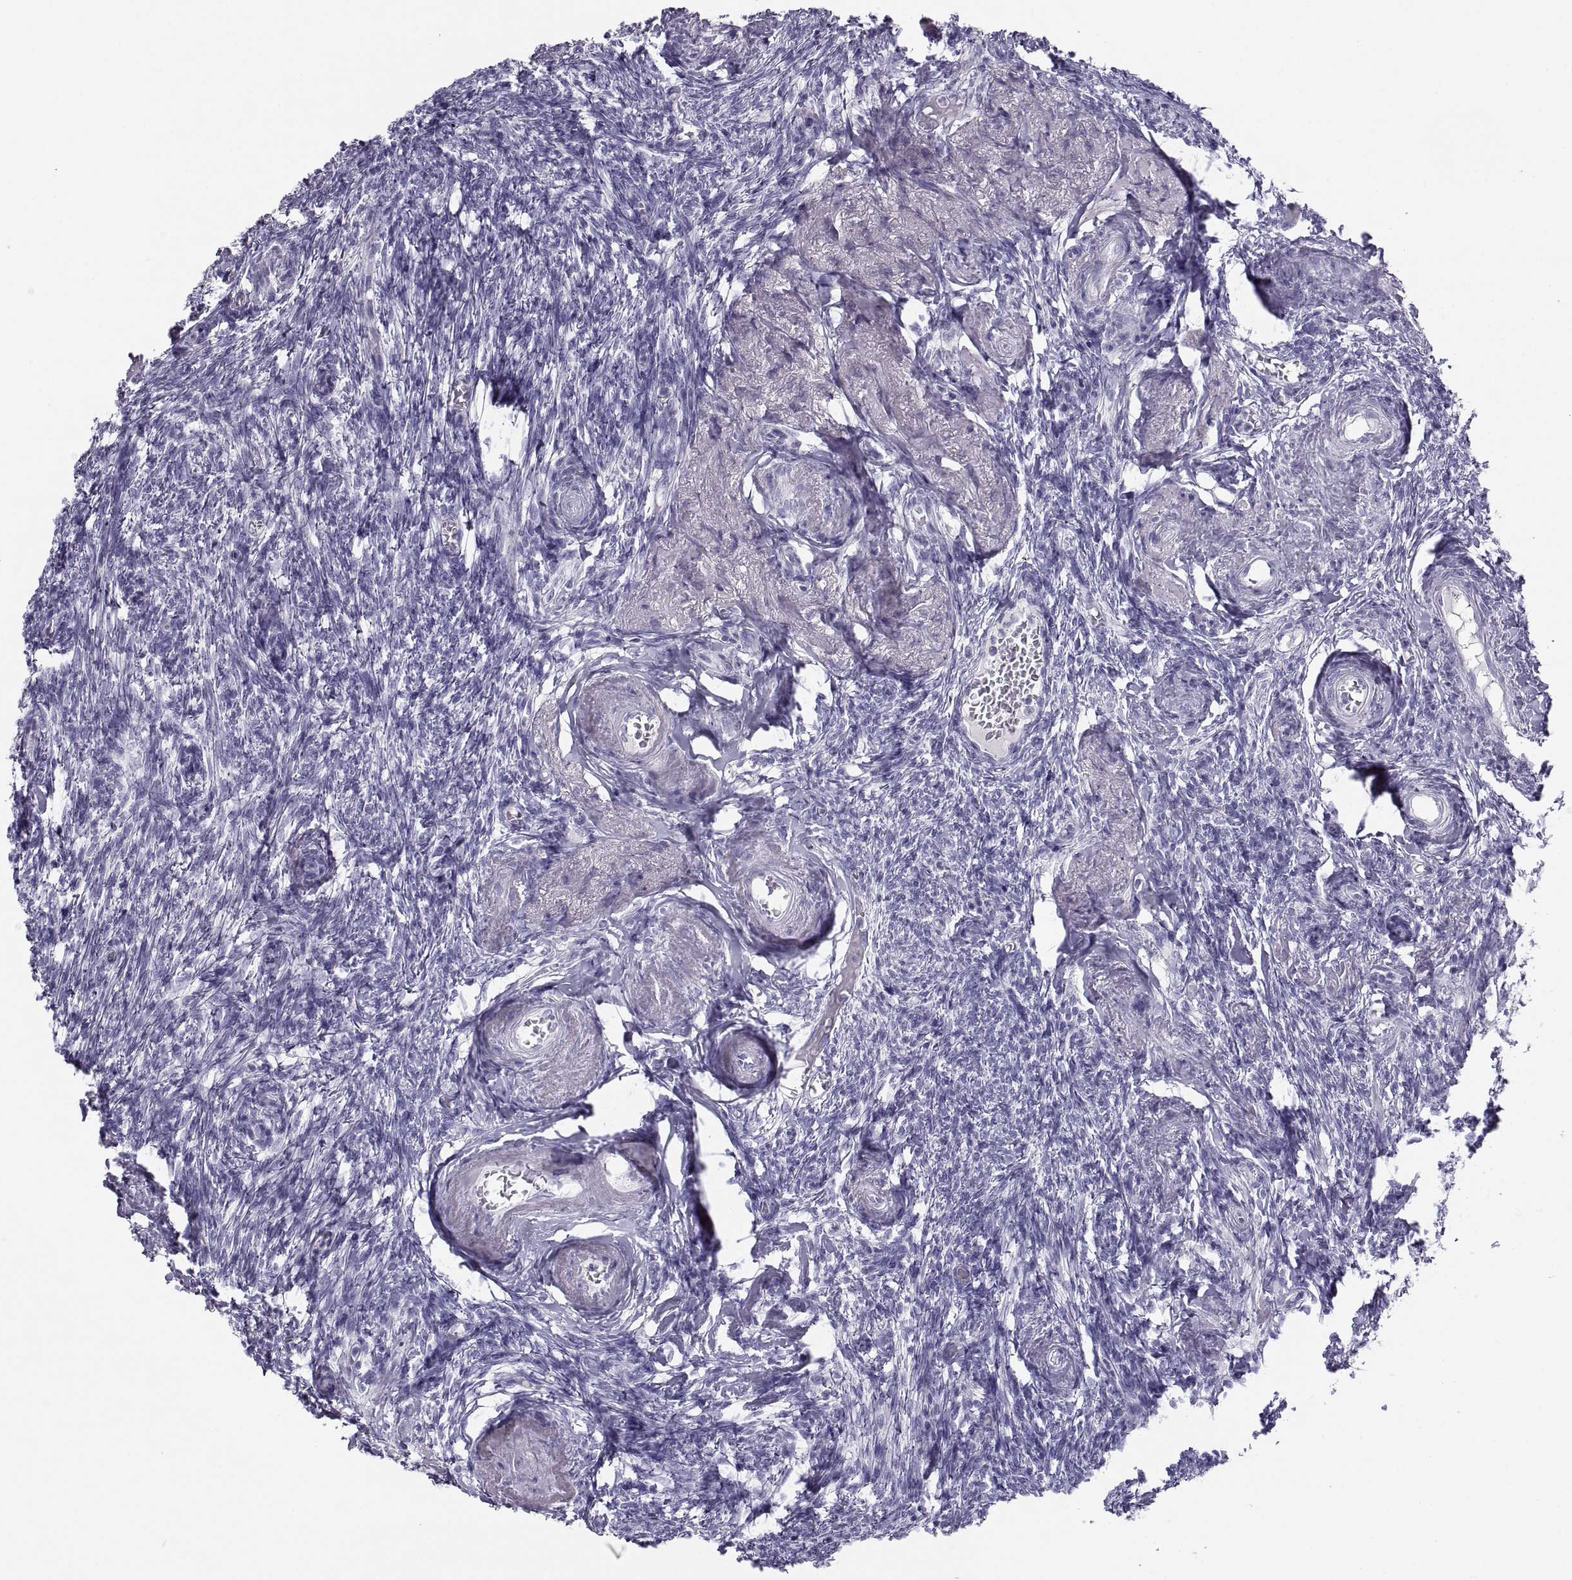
{"staining": {"intensity": "negative", "quantity": "none", "location": "none"}, "tissue": "ovary", "cell_type": "Ovarian stroma cells", "image_type": "normal", "snomed": [{"axis": "morphology", "description": "Normal tissue, NOS"}, {"axis": "topography", "description": "Ovary"}], "caption": "IHC of normal ovary reveals no staining in ovarian stroma cells. (Brightfield microscopy of DAB immunohistochemistry (IHC) at high magnification).", "gene": "SEMG1", "patient": {"sex": "female", "age": 72}}